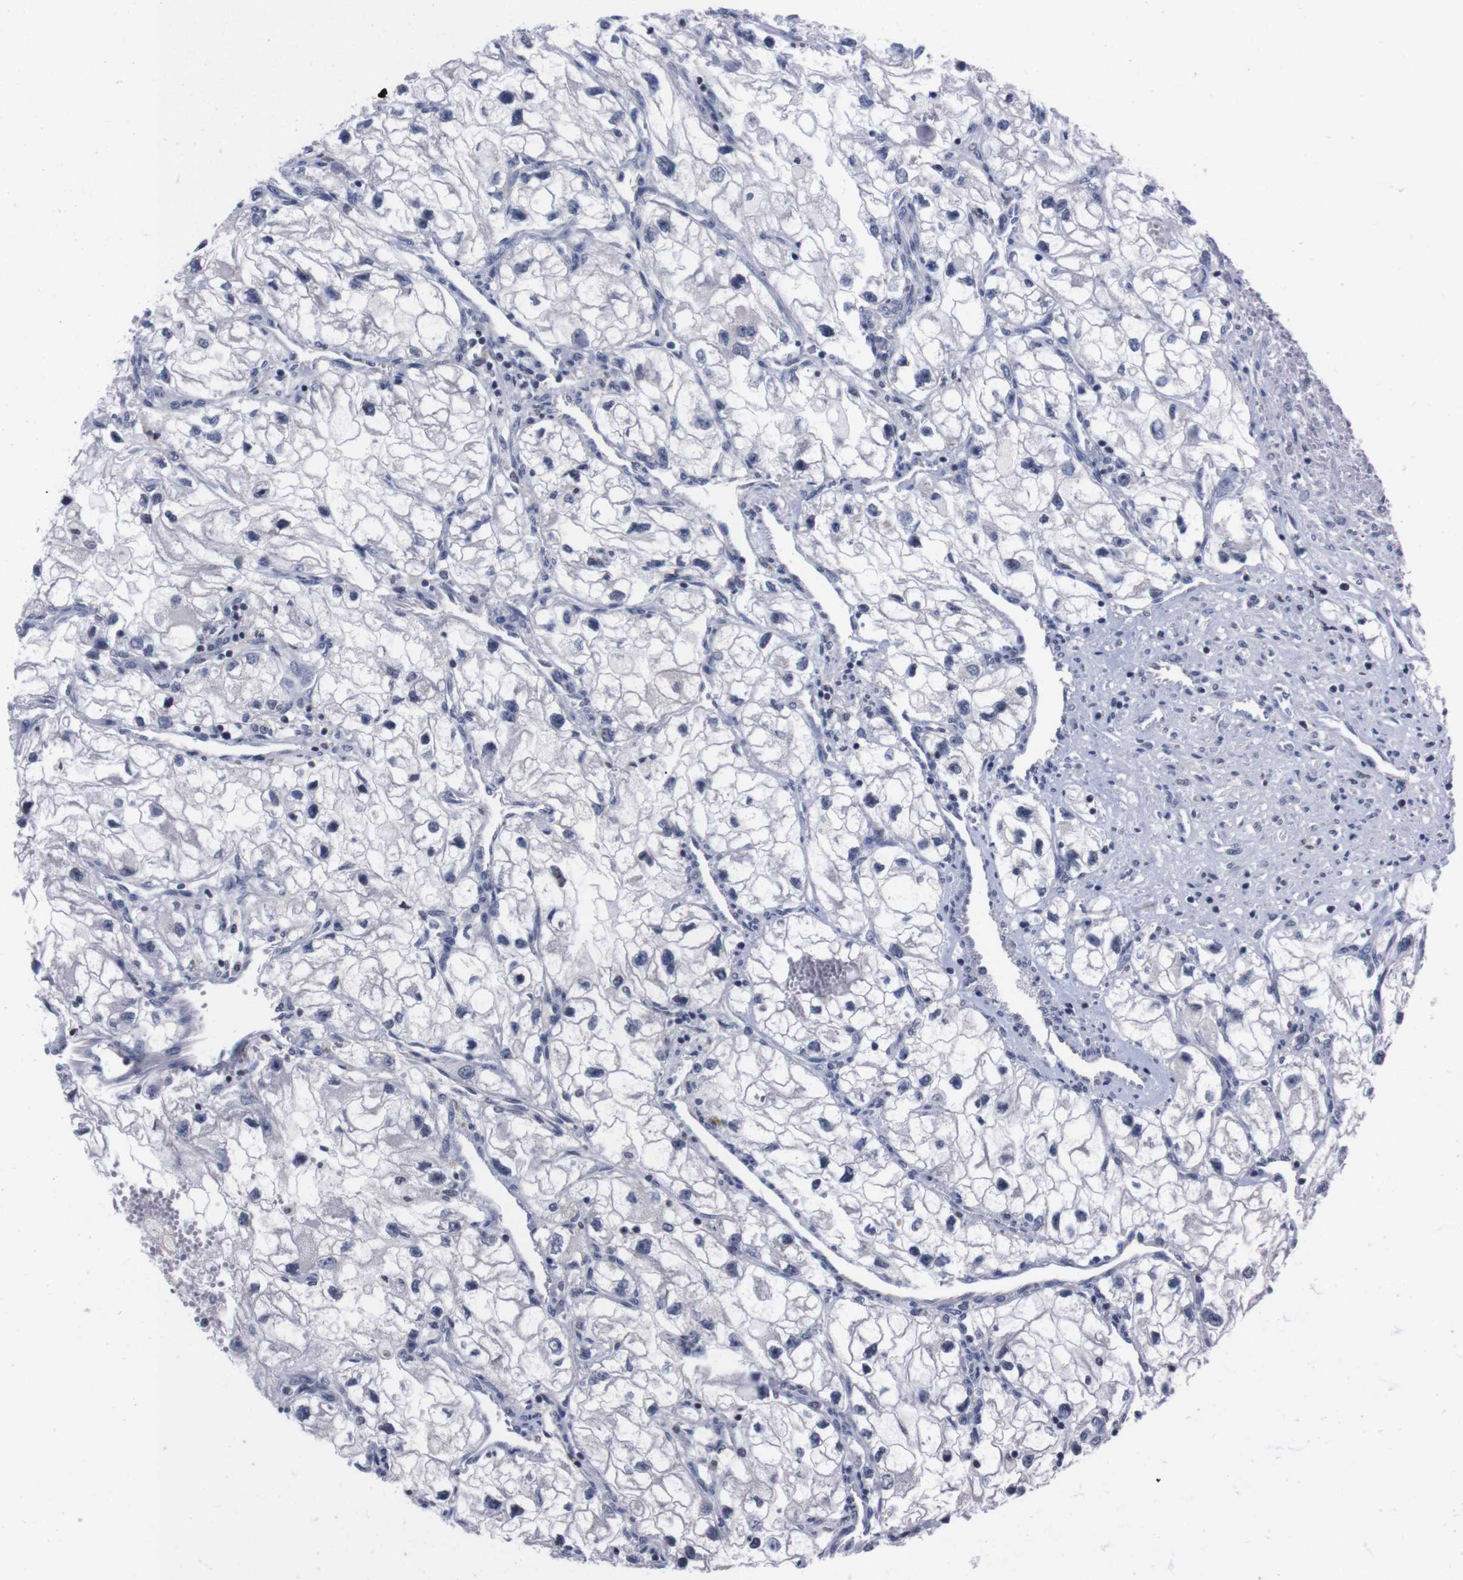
{"staining": {"intensity": "negative", "quantity": "none", "location": "none"}, "tissue": "renal cancer", "cell_type": "Tumor cells", "image_type": "cancer", "snomed": [{"axis": "morphology", "description": "Adenocarcinoma, NOS"}, {"axis": "topography", "description": "Kidney"}], "caption": "The photomicrograph reveals no staining of tumor cells in renal cancer. (Immunohistochemistry (ihc), brightfield microscopy, high magnification).", "gene": "TNFRSF21", "patient": {"sex": "female", "age": 70}}